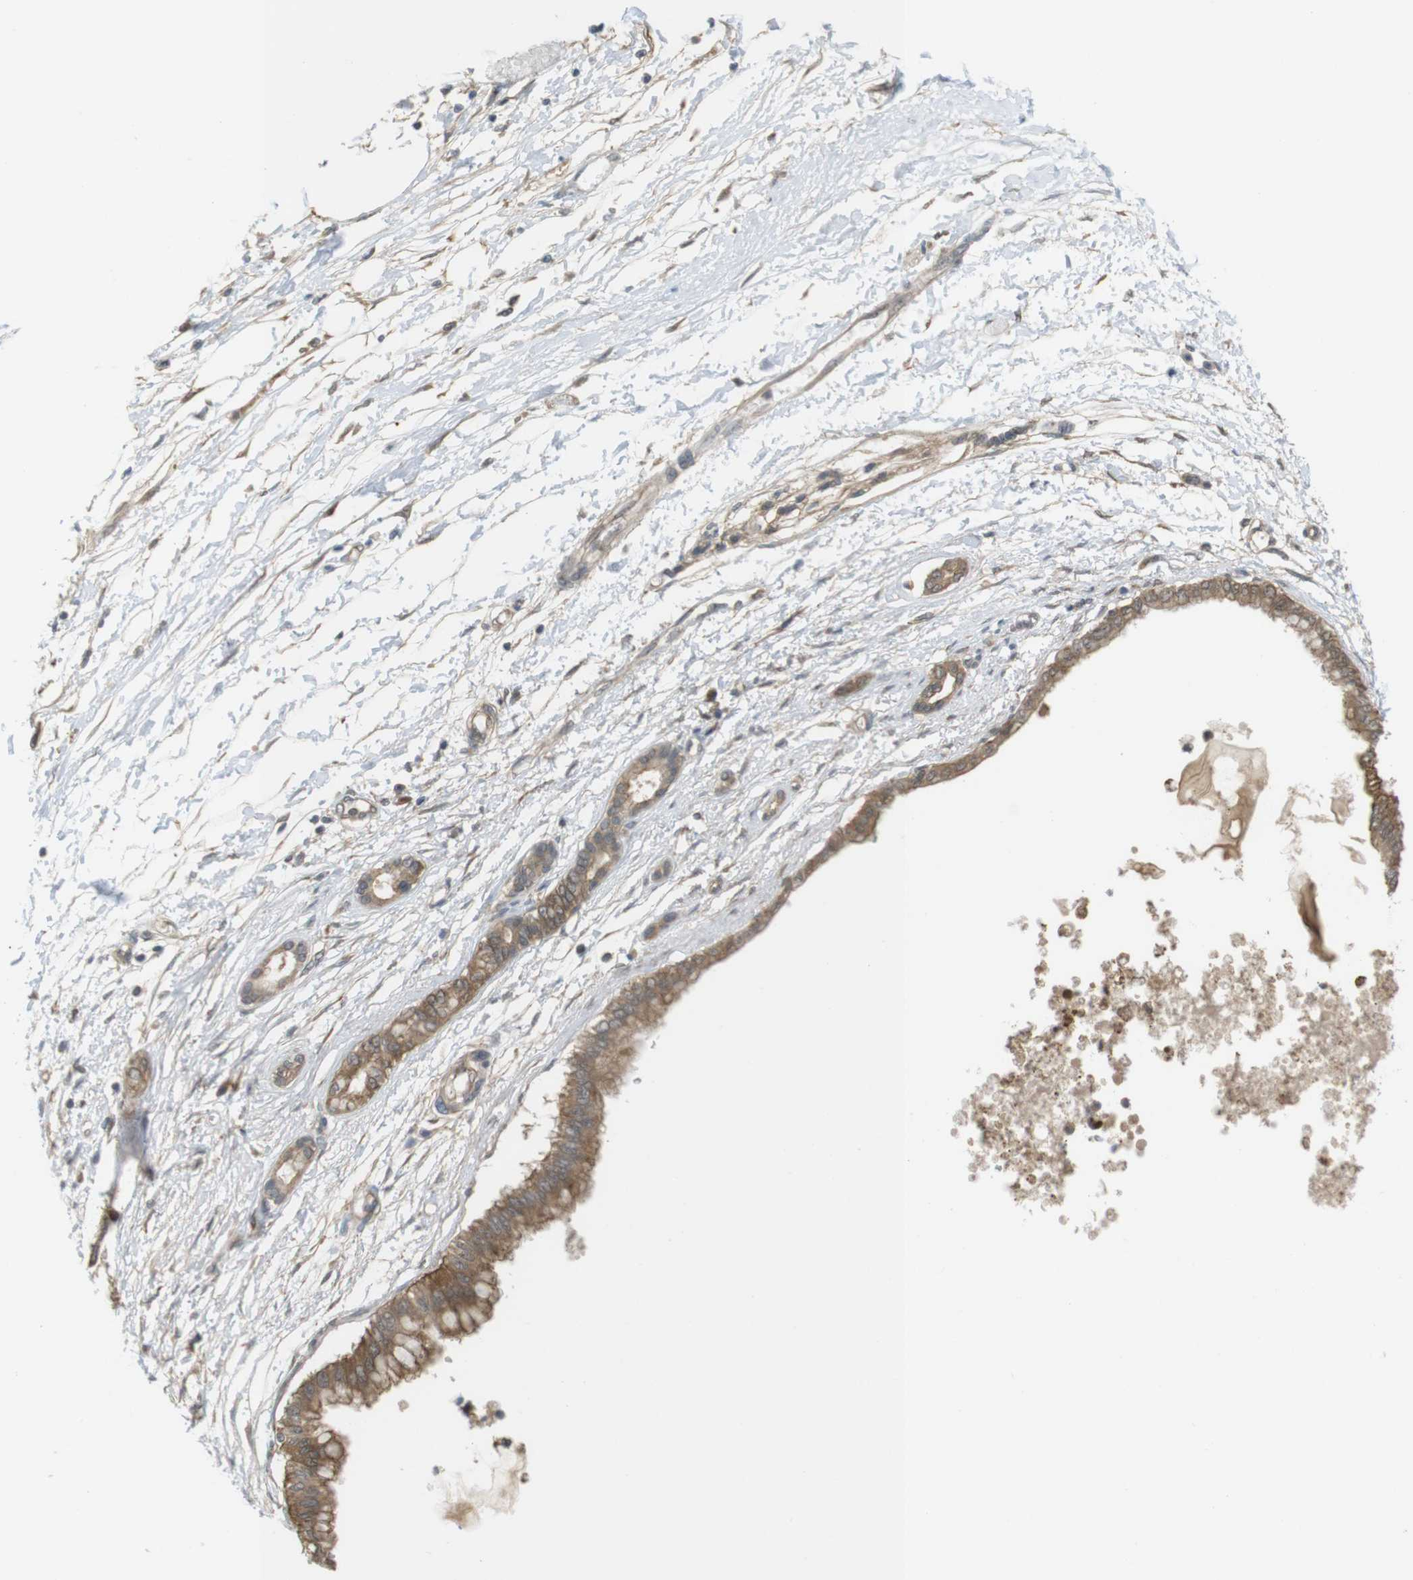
{"staining": {"intensity": "moderate", "quantity": ">75%", "location": "cytoplasmic/membranous"}, "tissue": "pancreatic cancer", "cell_type": "Tumor cells", "image_type": "cancer", "snomed": [{"axis": "morphology", "description": "Adenocarcinoma, NOS"}, {"axis": "topography", "description": "Pancreas"}], "caption": "Immunohistochemical staining of human pancreatic adenocarcinoma demonstrates moderate cytoplasmic/membranous protein staining in about >75% of tumor cells. Nuclei are stained in blue.", "gene": "RNF130", "patient": {"sex": "male", "age": 56}}